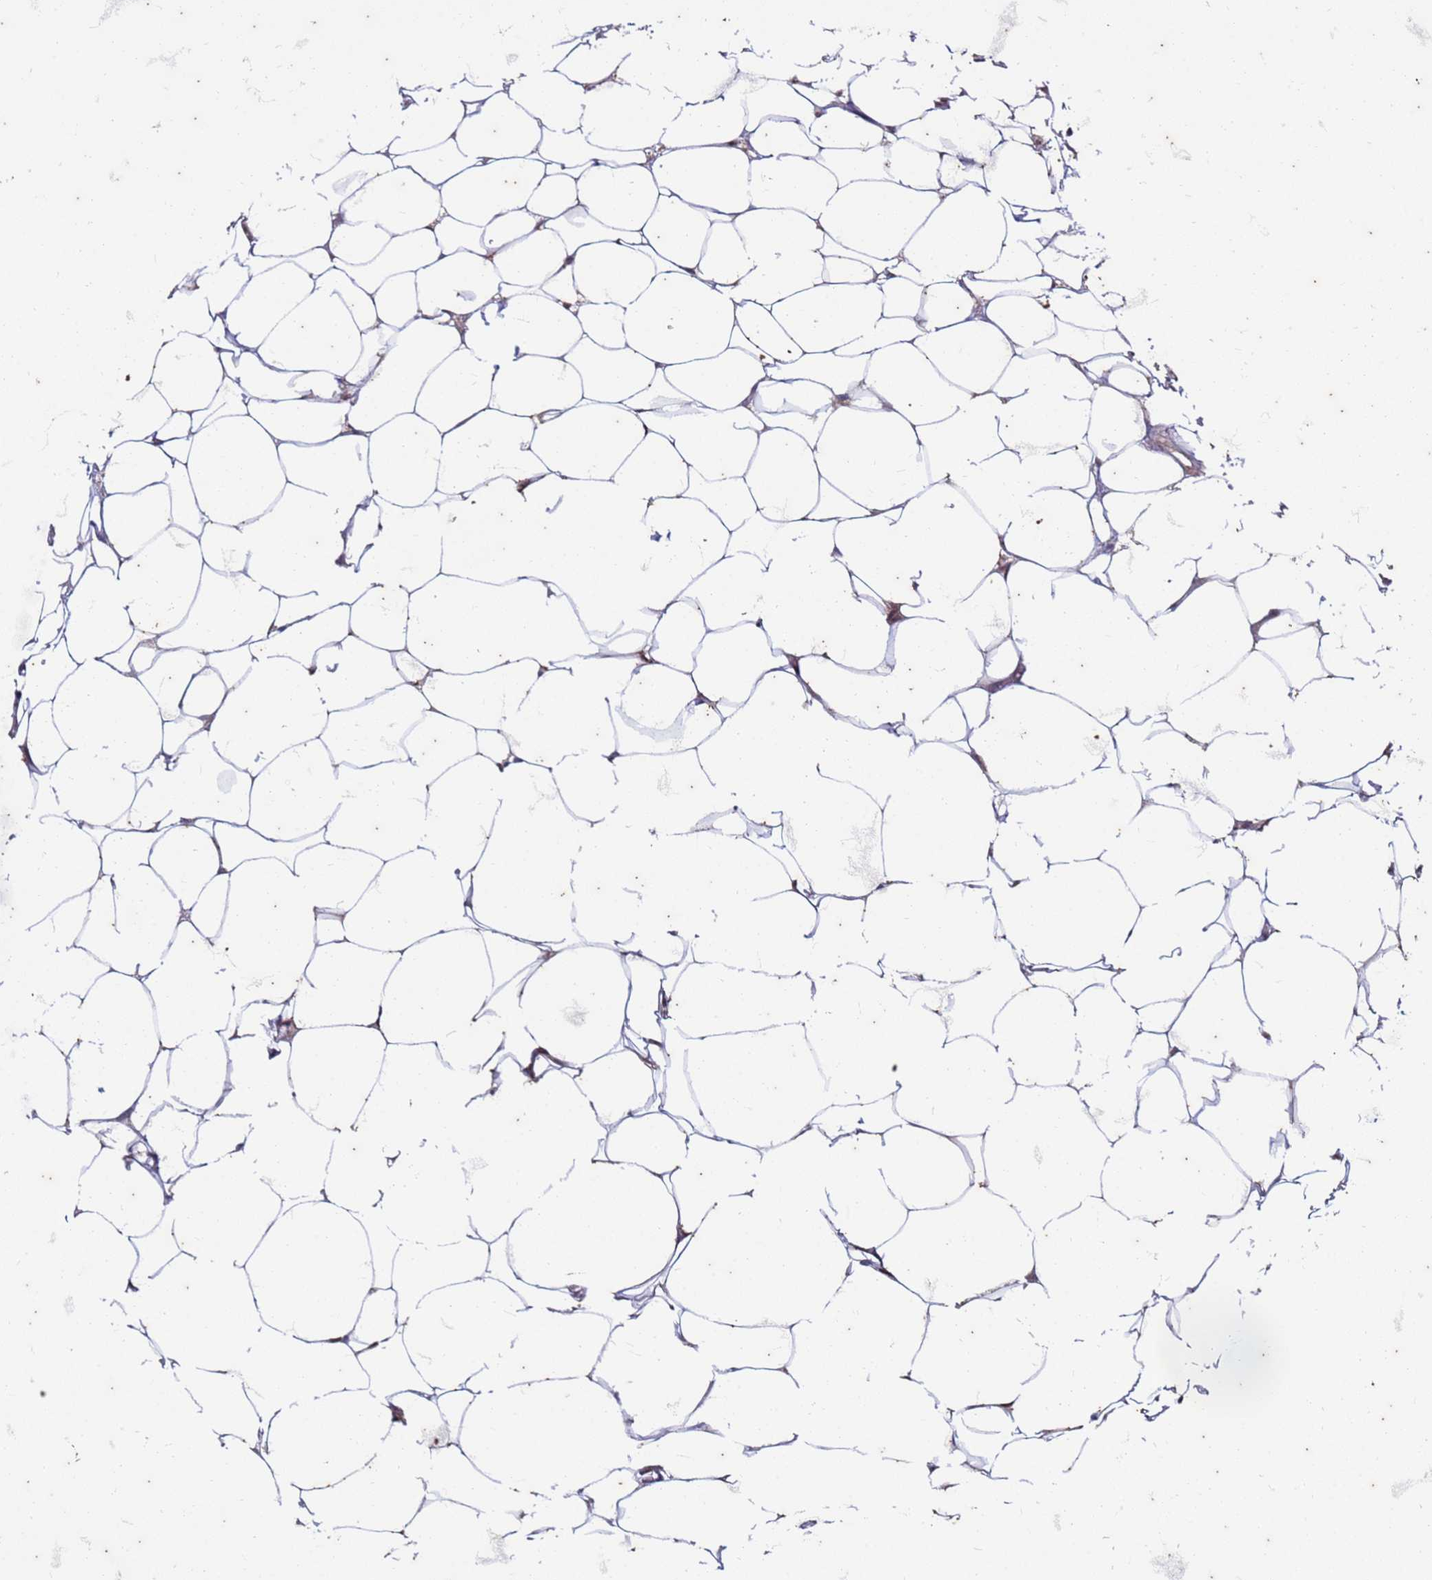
{"staining": {"intensity": "moderate", "quantity": ">75%", "location": "nuclear"}, "tissue": "breast cancer", "cell_type": "Tumor cells", "image_type": "cancer", "snomed": [{"axis": "morphology", "description": "Duct carcinoma"}, {"axis": "topography", "description": "Breast"}], "caption": "An image of intraductal carcinoma (breast) stained for a protein exhibits moderate nuclear brown staining in tumor cells.", "gene": "TRMT6", "patient": {"sex": "female", "age": 93}}